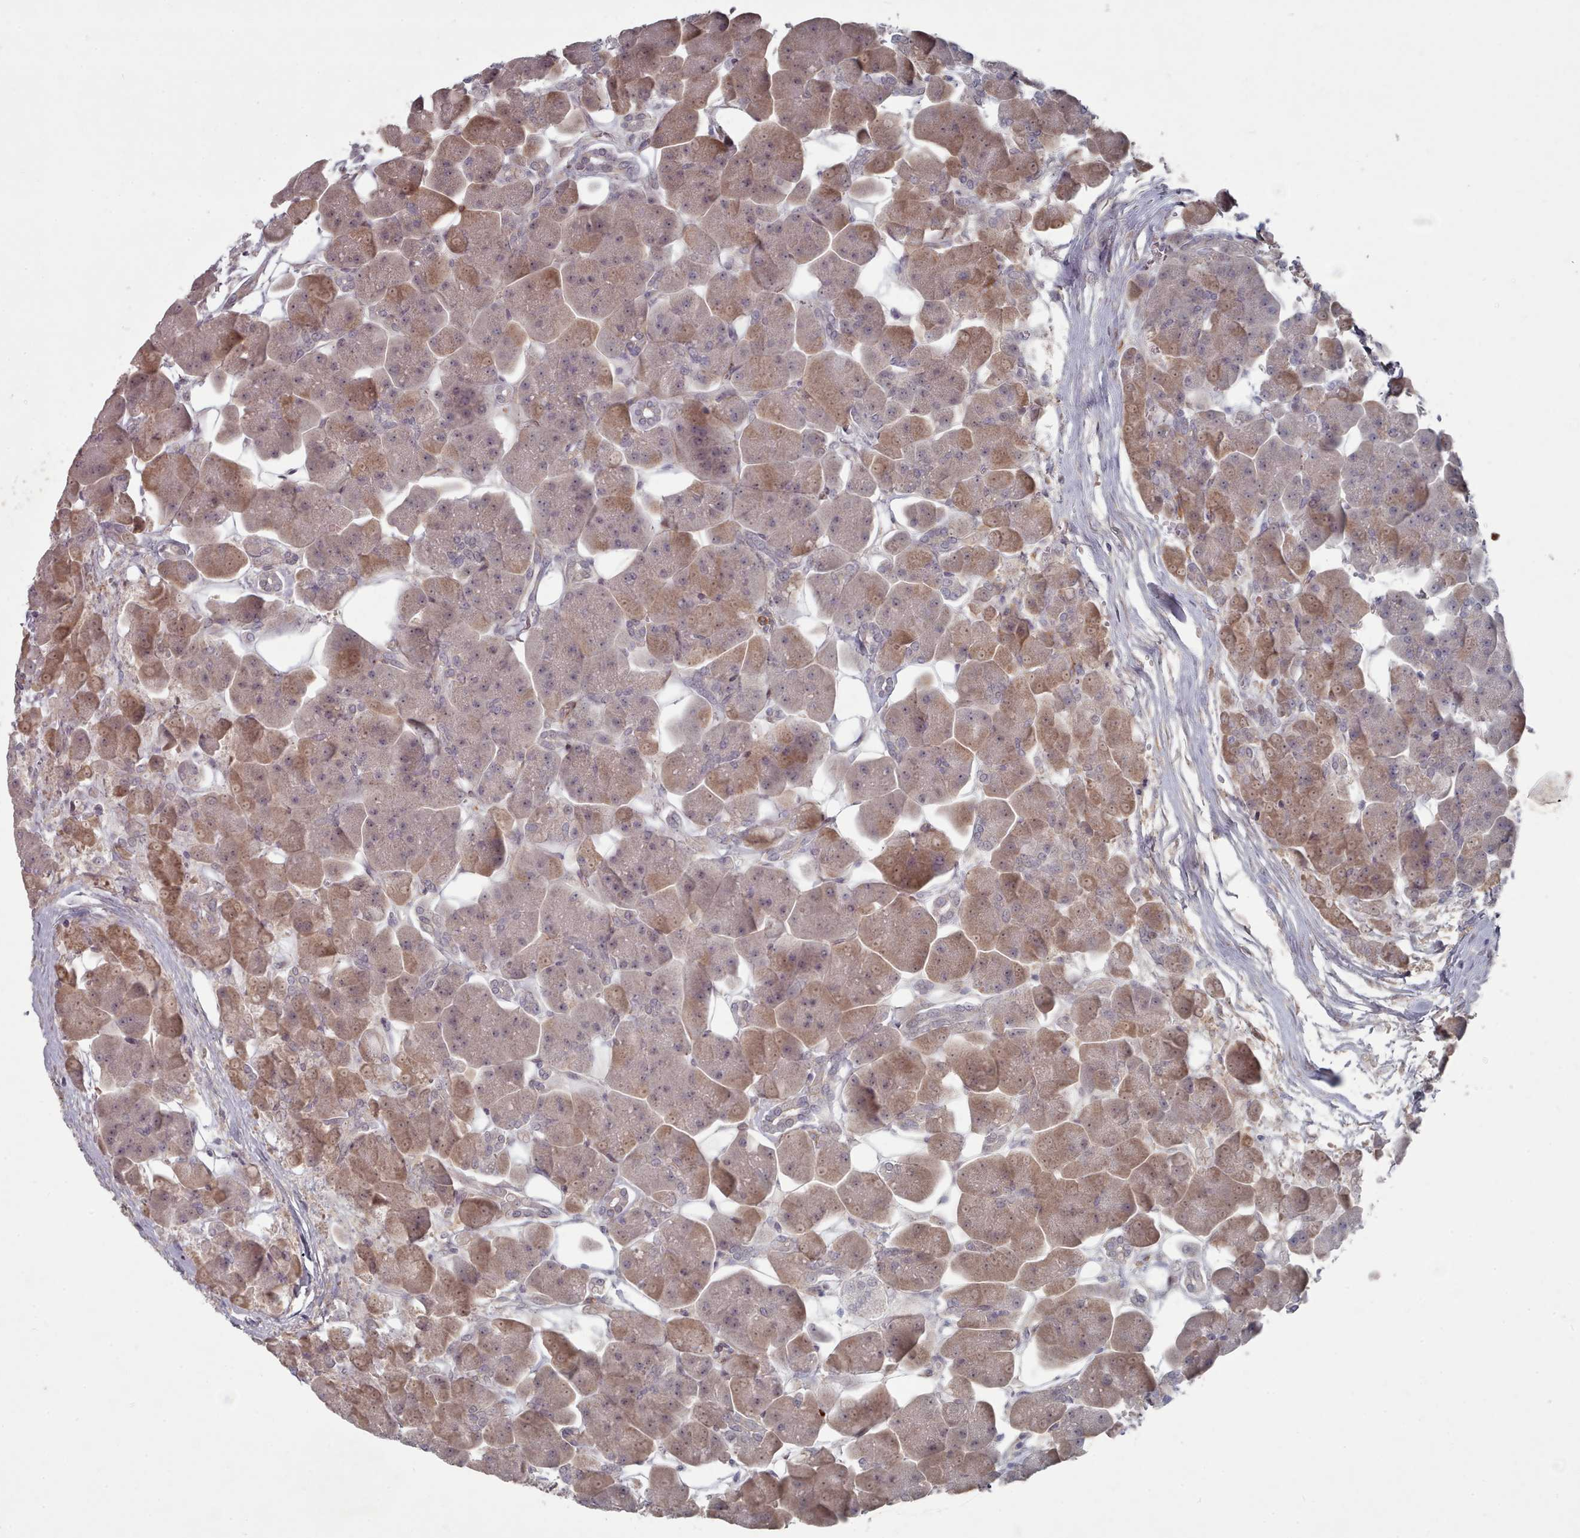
{"staining": {"intensity": "weak", "quantity": "25%-75%", "location": "cytoplasmic/membranous,nuclear"}, "tissue": "pancreas", "cell_type": "Exocrine glandular cells", "image_type": "normal", "snomed": [{"axis": "morphology", "description": "Normal tissue, NOS"}, {"axis": "topography", "description": "Pancreas"}], "caption": "Protein expression analysis of benign human pancreas reveals weak cytoplasmic/membranous,nuclear staining in approximately 25%-75% of exocrine glandular cells. The staining was performed using DAB (3,3'-diaminobenzidine) to visualize the protein expression in brown, while the nuclei were stained in blue with hematoxylin (Magnification: 20x).", "gene": "COL8A2", "patient": {"sex": "male", "age": 66}}